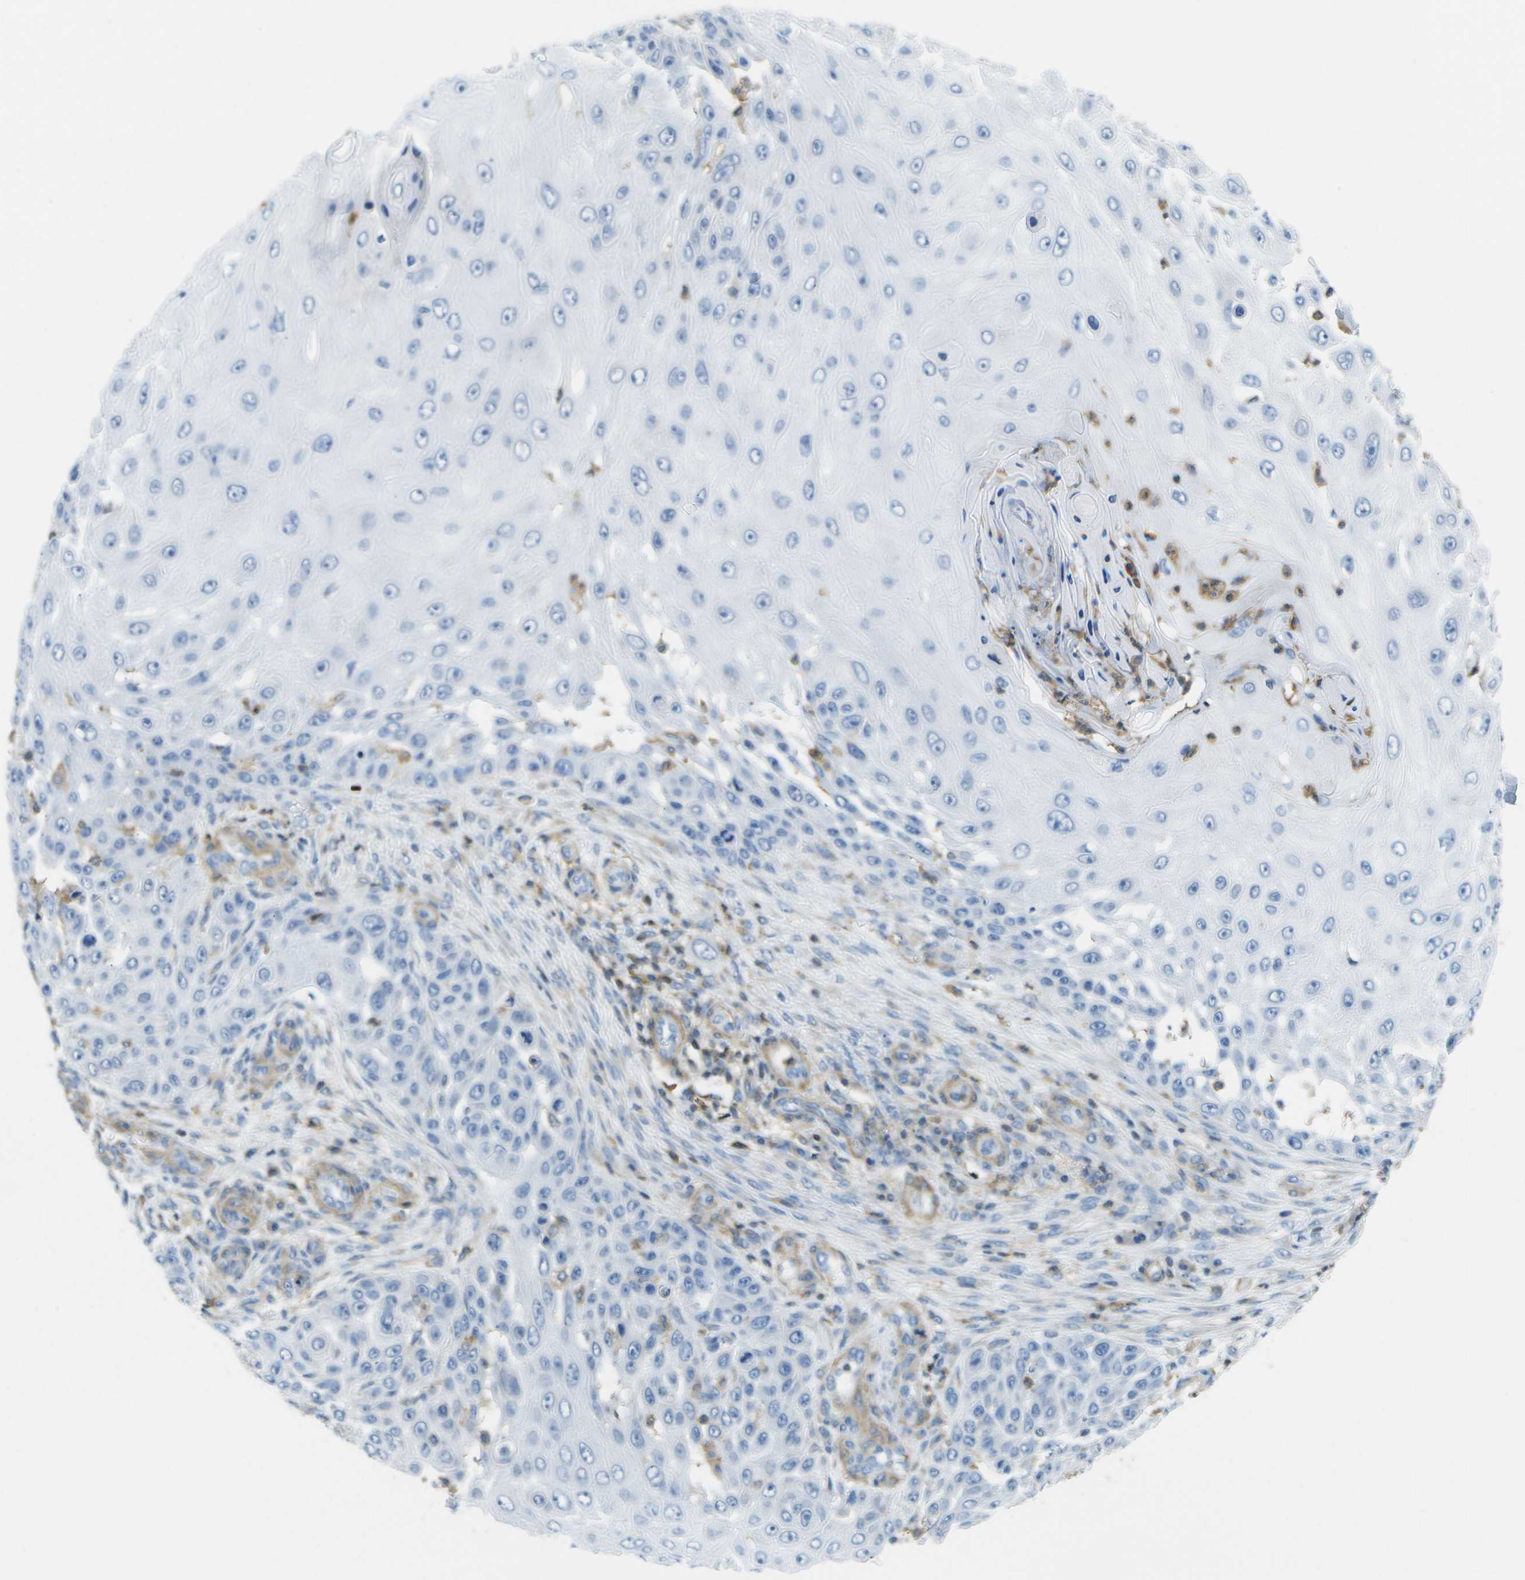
{"staining": {"intensity": "negative", "quantity": "none", "location": "none"}, "tissue": "skin cancer", "cell_type": "Tumor cells", "image_type": "cancer", "snomed": [{"axis": "morphology", "description": "Squamous cell carcinoma, NOS"}, {"axis": "topography", "description": "Skin"}], "caption": "DAB immunohistochemical staining of human skin squamous cell carcinoma exhibits no significant positivity in tumor cells. Nuclei are stained in blue.", "gene": "RCSD1", "patient": {"sex": "female", "age": 44}}